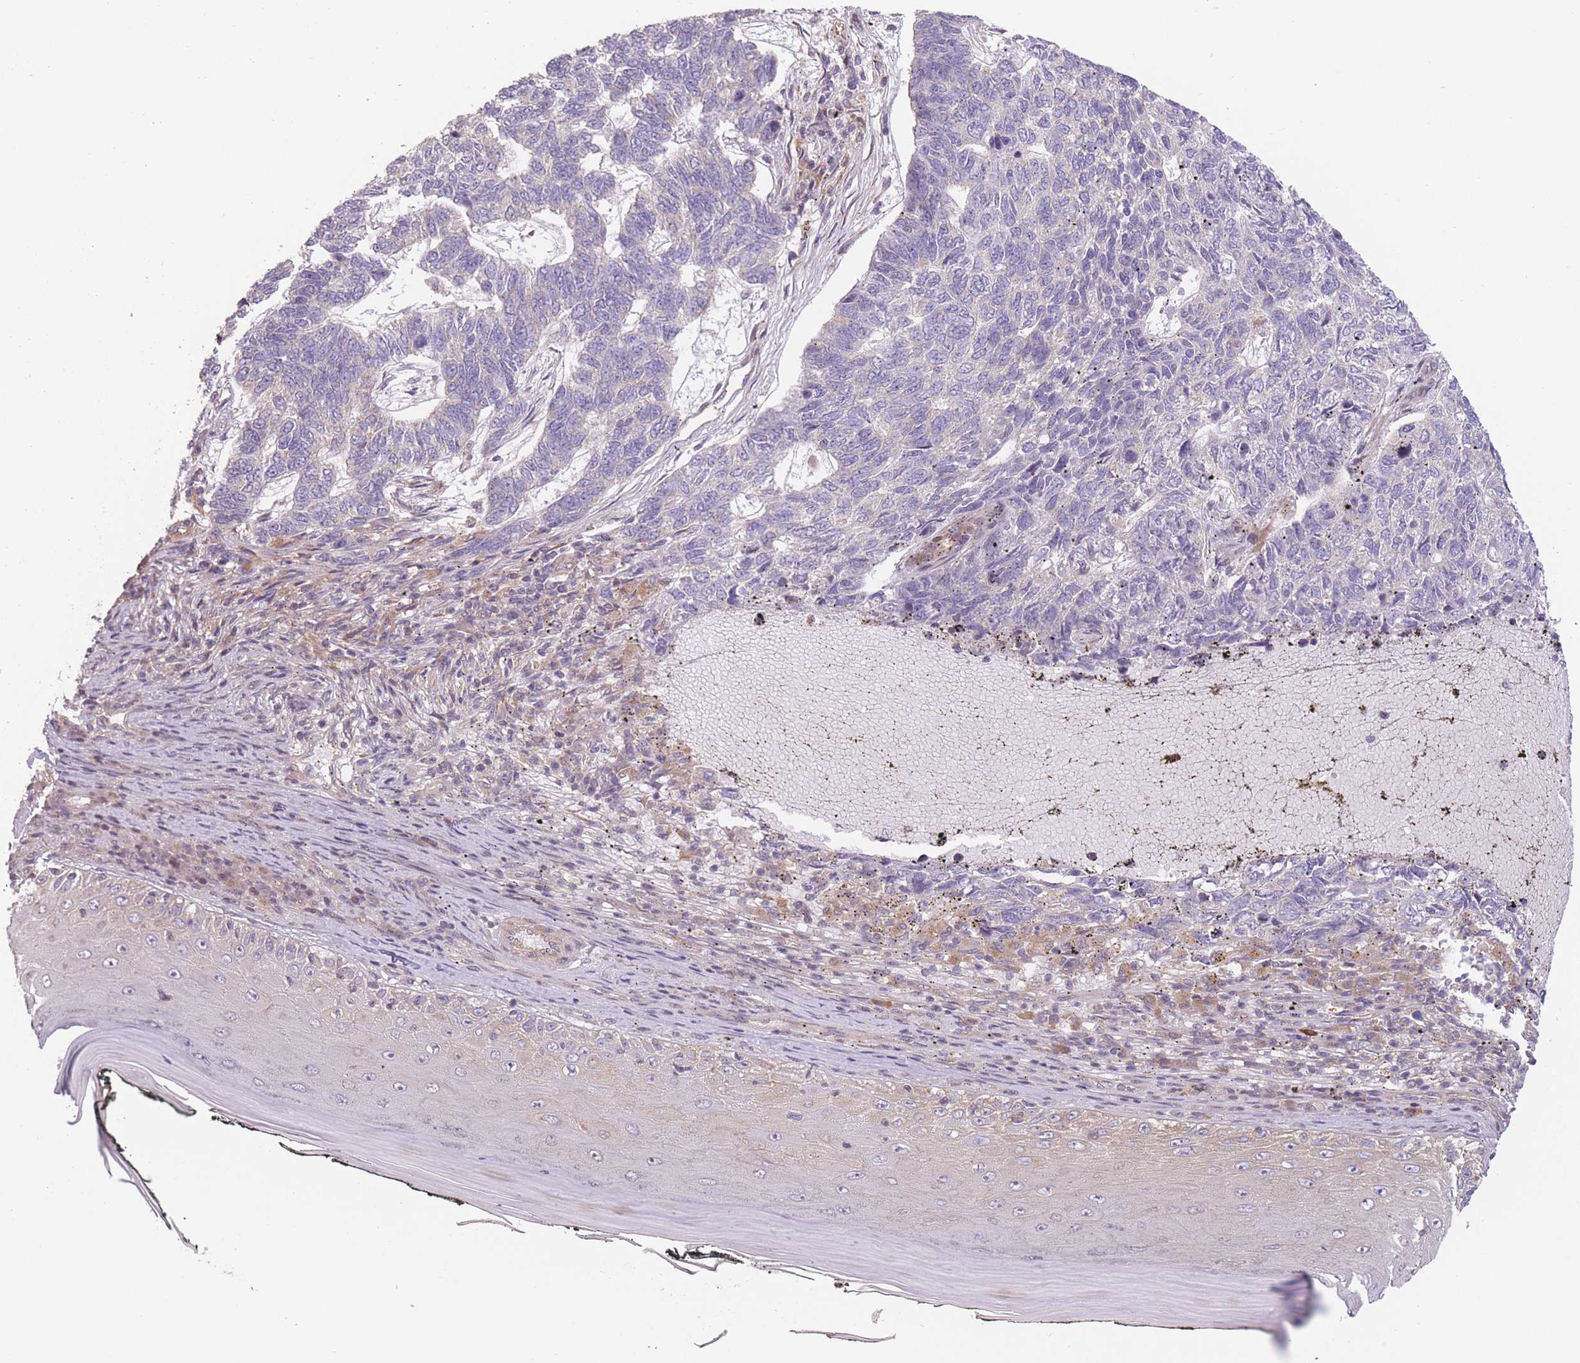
{"staining": {"intensity": "negative", "quantity": "none", "location": "none"}, "tissue": "skin cancer", "cell_type": "Tumor cells", "image_type": "cancer", "snomed": [{"axis": "morphology", "description": "Basal cell carcinoma"}, {"axis": "topography", "description": "Skin"}], "caption": "There is no significant staining in tumor cells of skin cancer.", "gene": "WASHC2A", "patient": {"sex": "female", "age": 65}}